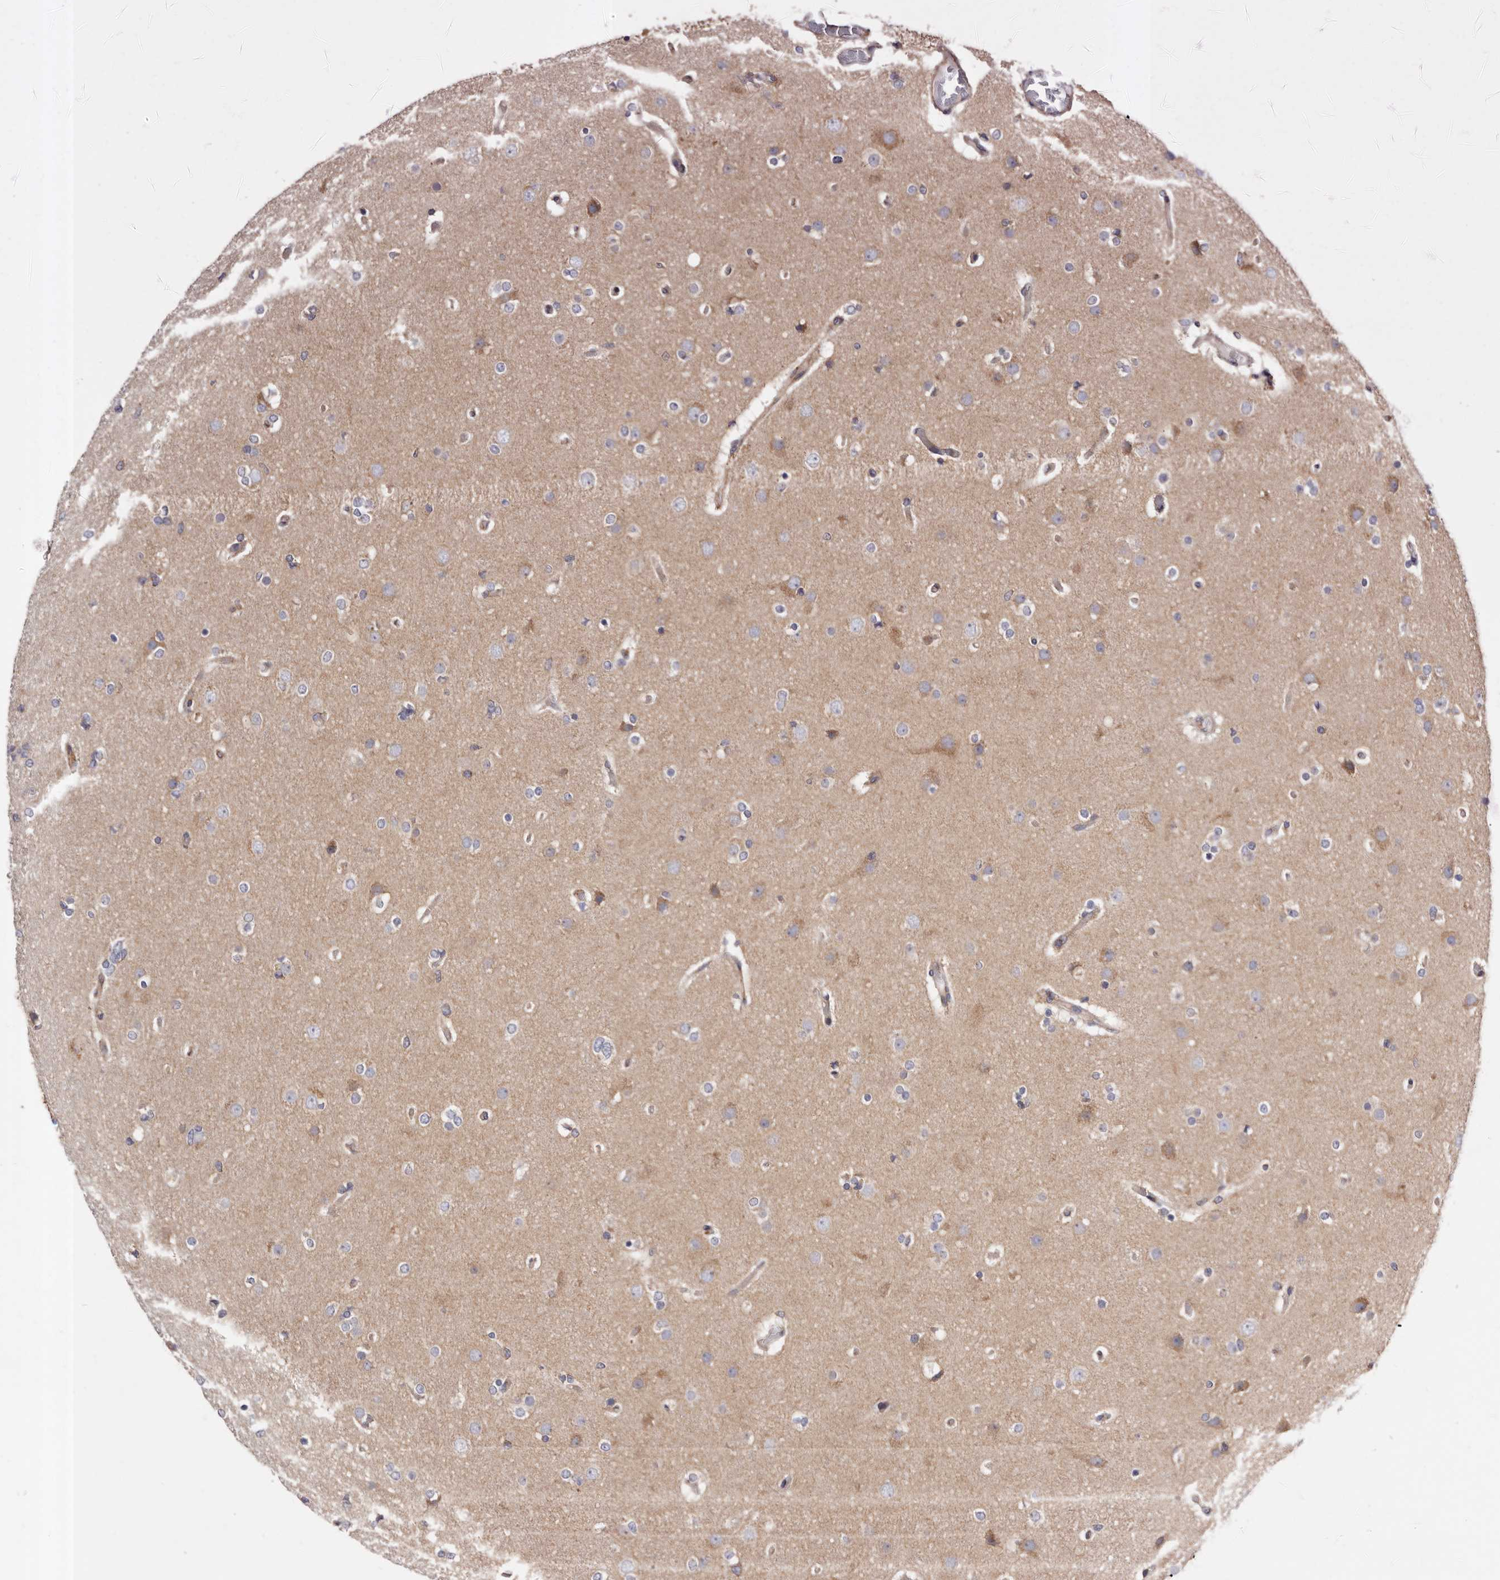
{"staining": {"intensity": "negative", "quantity": "none", "location": "none"}, "tissue": "glioma", "cell_type": "Tumor cells", "image_type": "cancer", "snomed": [{"axis": "morphology", "description": "Glioma, malignant, High grade"}, {"axis": "topography", "description": "Cerebral cortex"}], "caption": "Glioma stained for a protein using immunohistochemistry shows no staining tumor cells.", "gene": "COQ8B", "patient": {"sex": "female", "age": 36}}